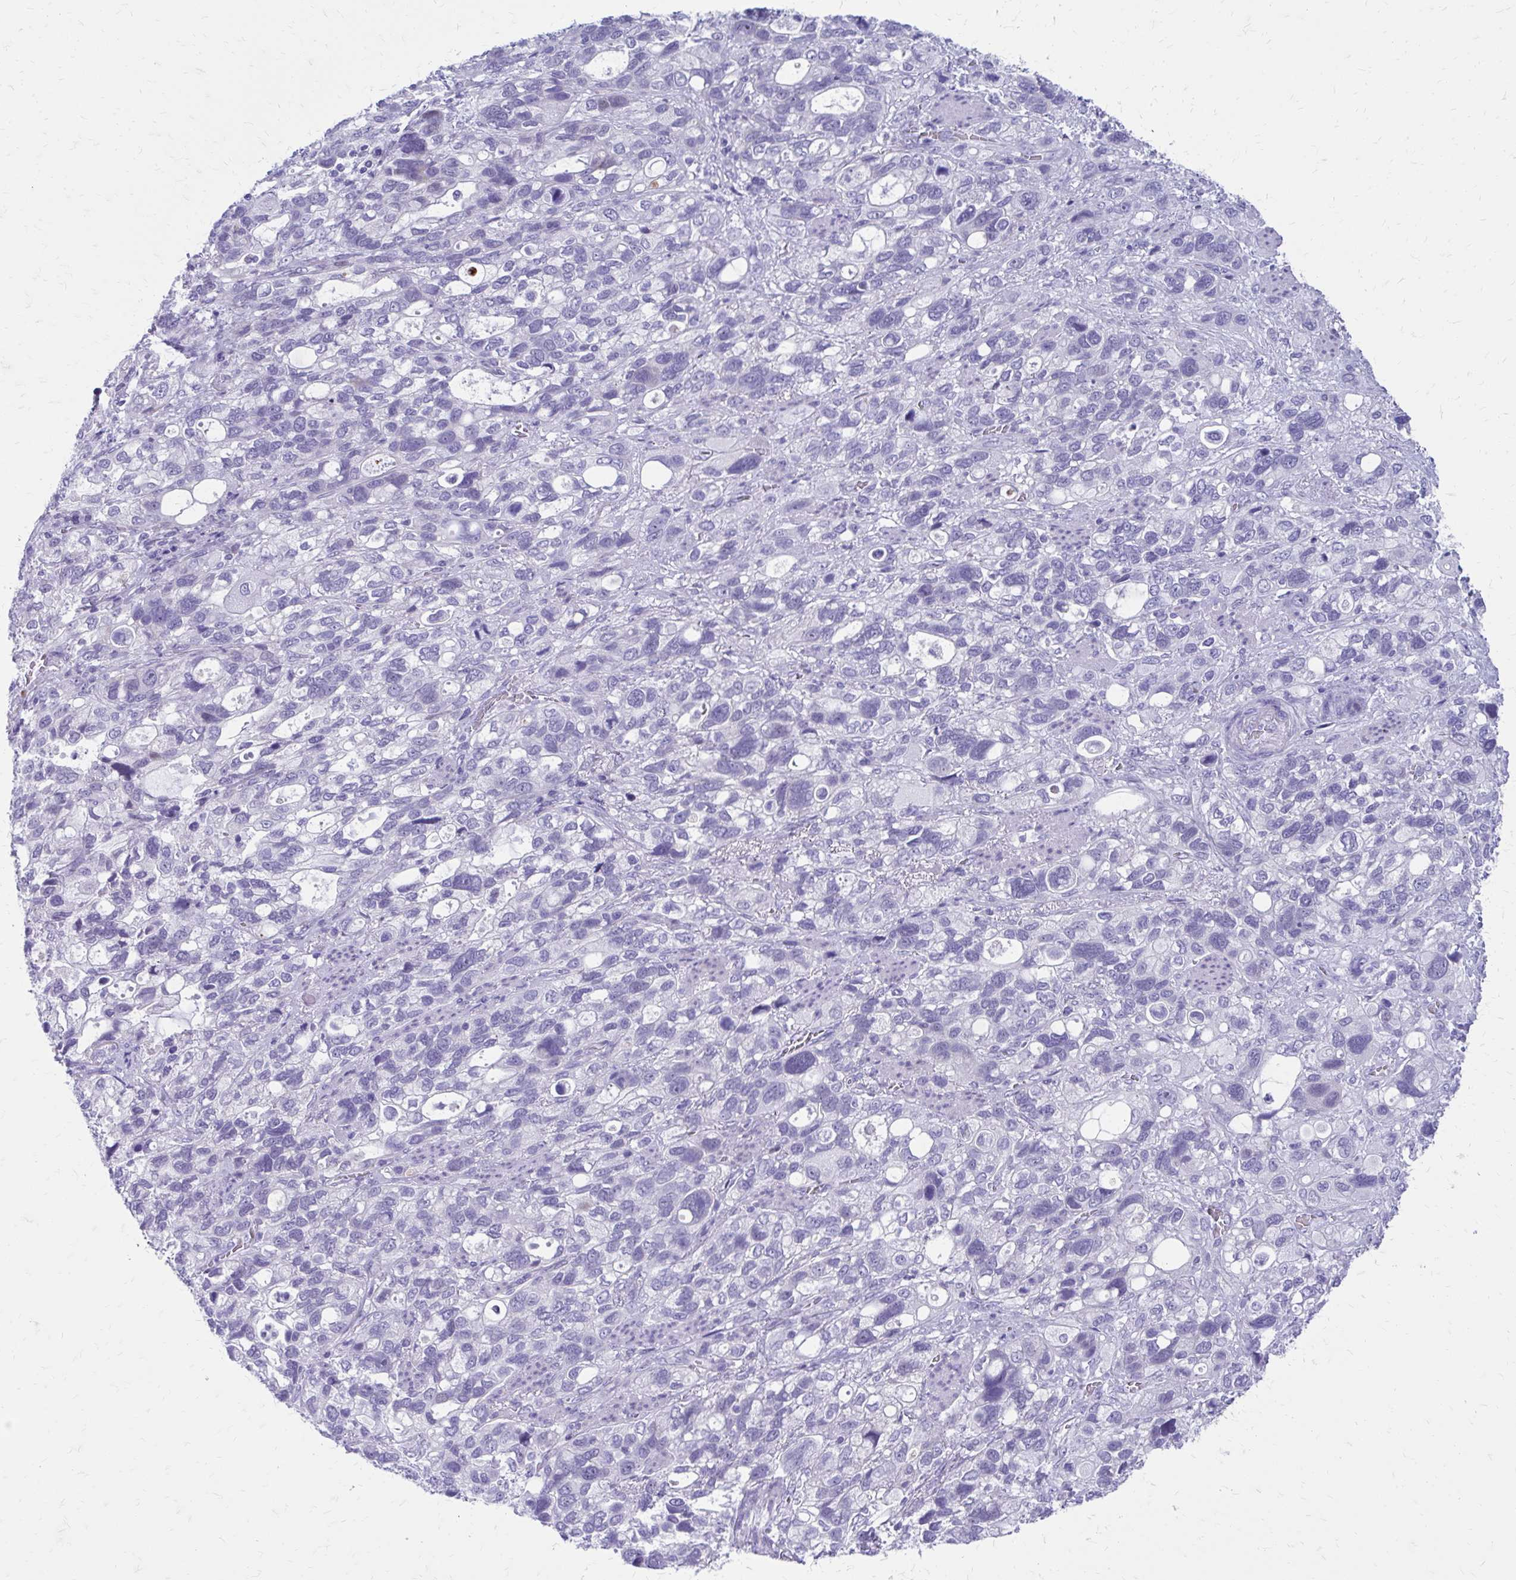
{"staining": {"intensity": "negative", "quantity": "none", "location": "none"}, "tissue": "stomach cancer", "cell_type": "Tumor cells", "image_type": "cancer", "snomed": [{"axis": "morphology", "description": "Adenocarcinoma, NOS"}, {"axis": "topography", "description": "Stomach, upper"}], "caption": "Tumor cells are negative for brown protein staining in stomach cancer.", "gene": "LCN15", "patient": {"sex": "female", "age": 81}}